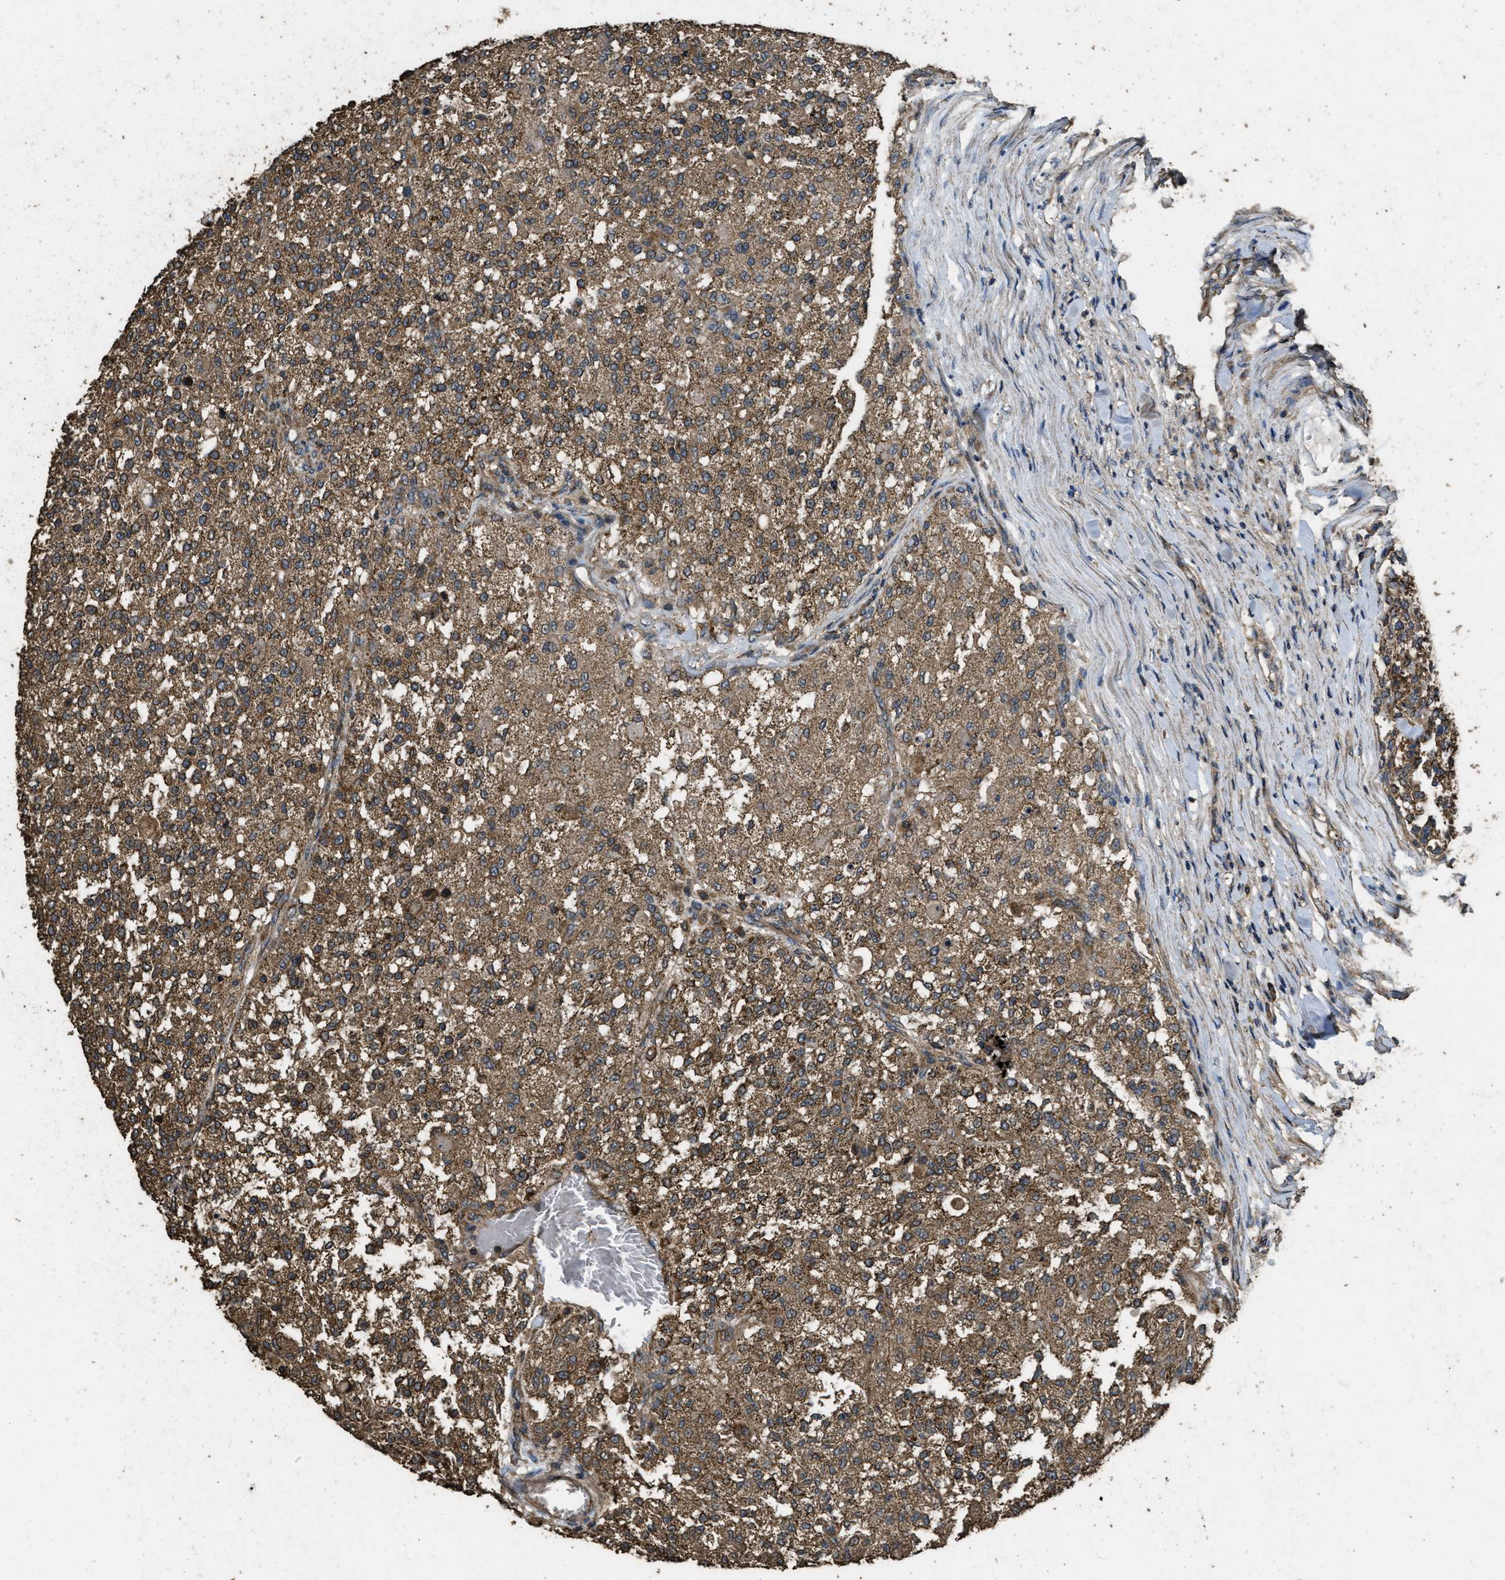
{"staining": {"intensity": "strong", "quantity": ">75%", "location": "cytoplasmic/membranous"}, "tissue": "testis cancer", "cell_type": "Tumor cells", "image_type": "cancer", "snomed": [{"axis": "morphology", "description": "Seminoma, NOS"}, {"axis": "topography", "description": "Testis"}], "caption": "A brown stain labels strong cytoplasmic/membranous staining of a protein in human testis cancer tumor cells. (Brightfield microscopy of DAB IHC at high magnification).", "gene": "CYRIA", "patient": {"sex": "male", "age": 59}}